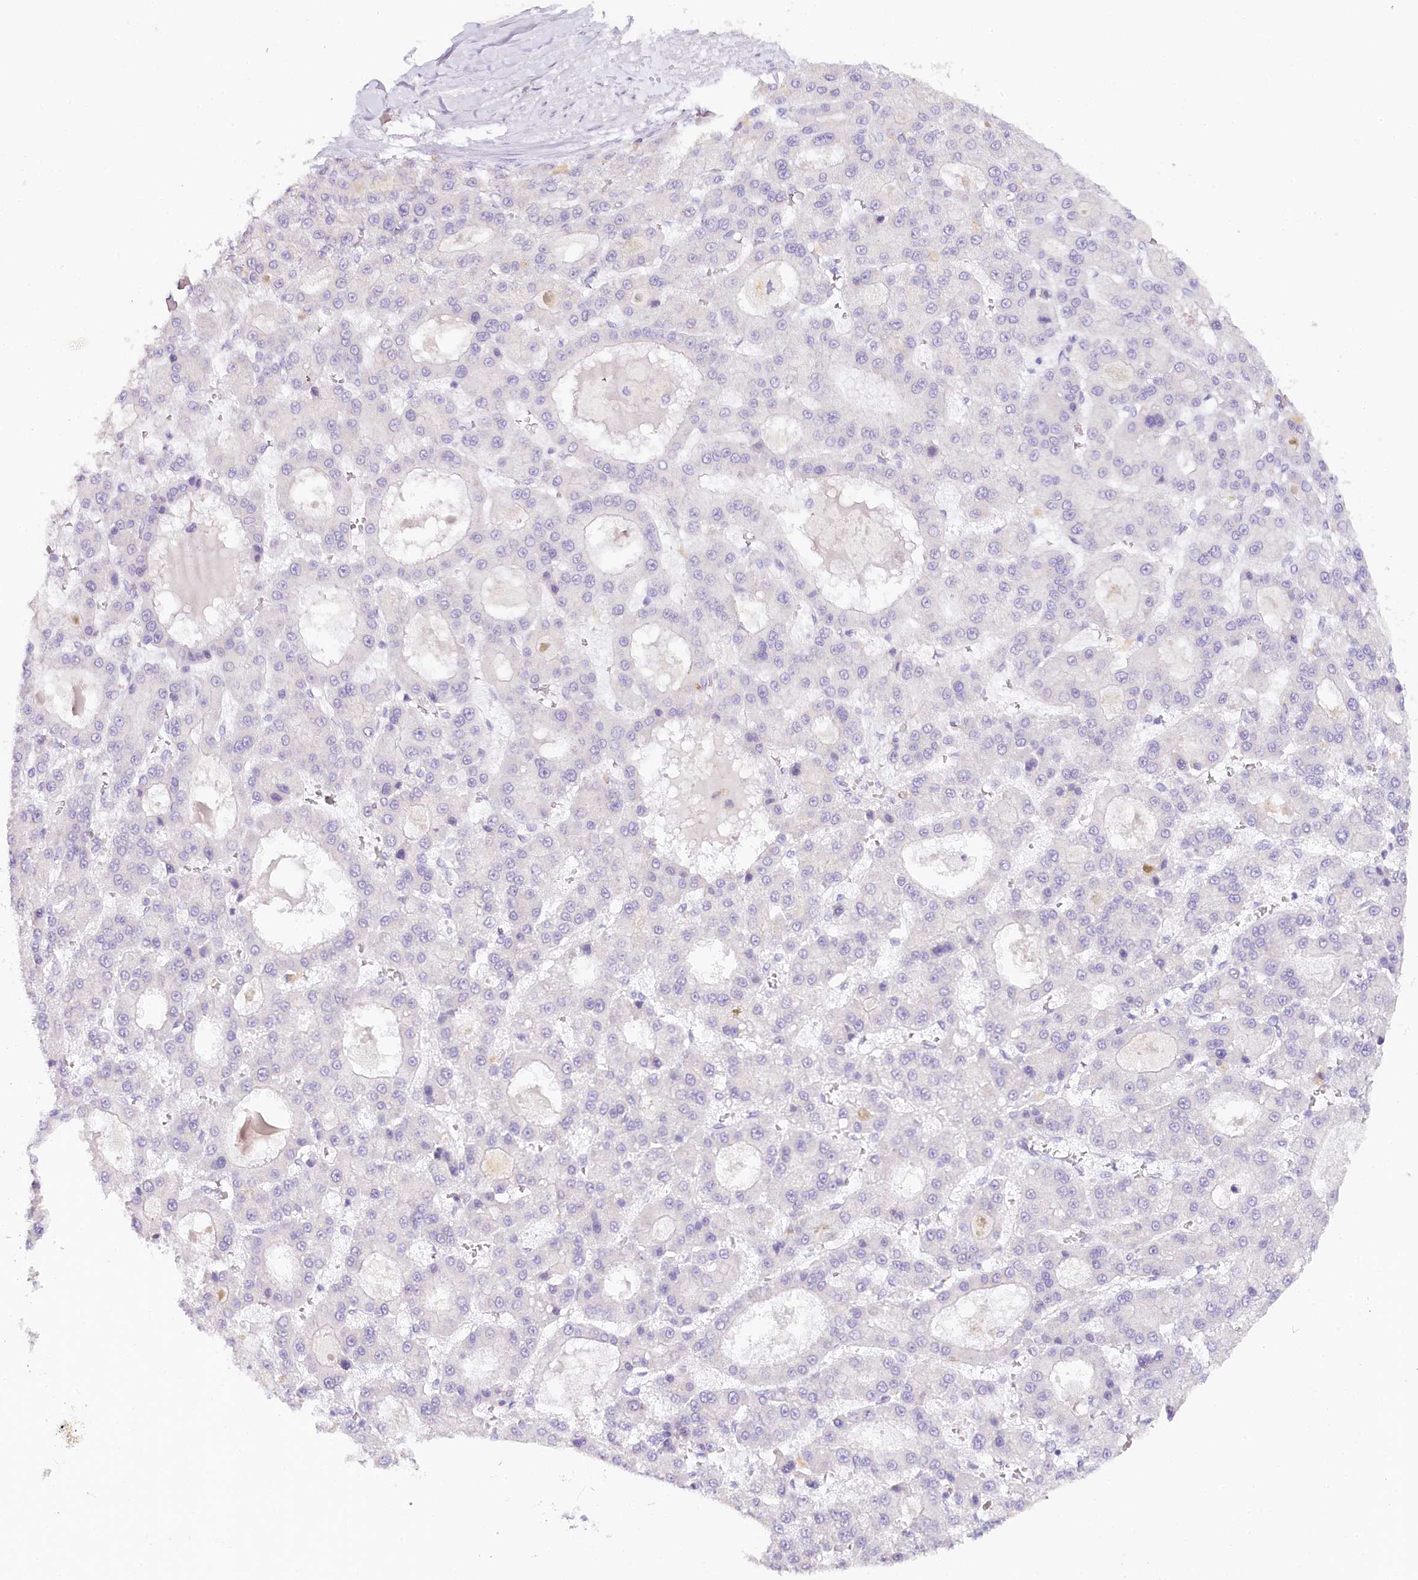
{"staining": {"intensity": "negative", "quantity": "none", "location": "none"}, "tissue": "liver cancer", "cell_type": "Tumor cells", "image_type": "cancer", "snomed": [{"axis": "morphology", "description": "Carcinoma, Hepatocellular, NOS"}, {"axis": "topography", "description": "Liver"}], "caption": "This photomicrograph is of liver cancer stained with immunohistochemistry (IHC) to label a protein in brown with the nuclei are counter-stained blue. There is no staining in tumor cells. The staining is performed using DAB (3,3'-diaminobenzidine) brown chromogen with nuclei counter-stained in using hematoxylin.", "gene": "TP53", "patient": {"sex": "male", "age": 70}}